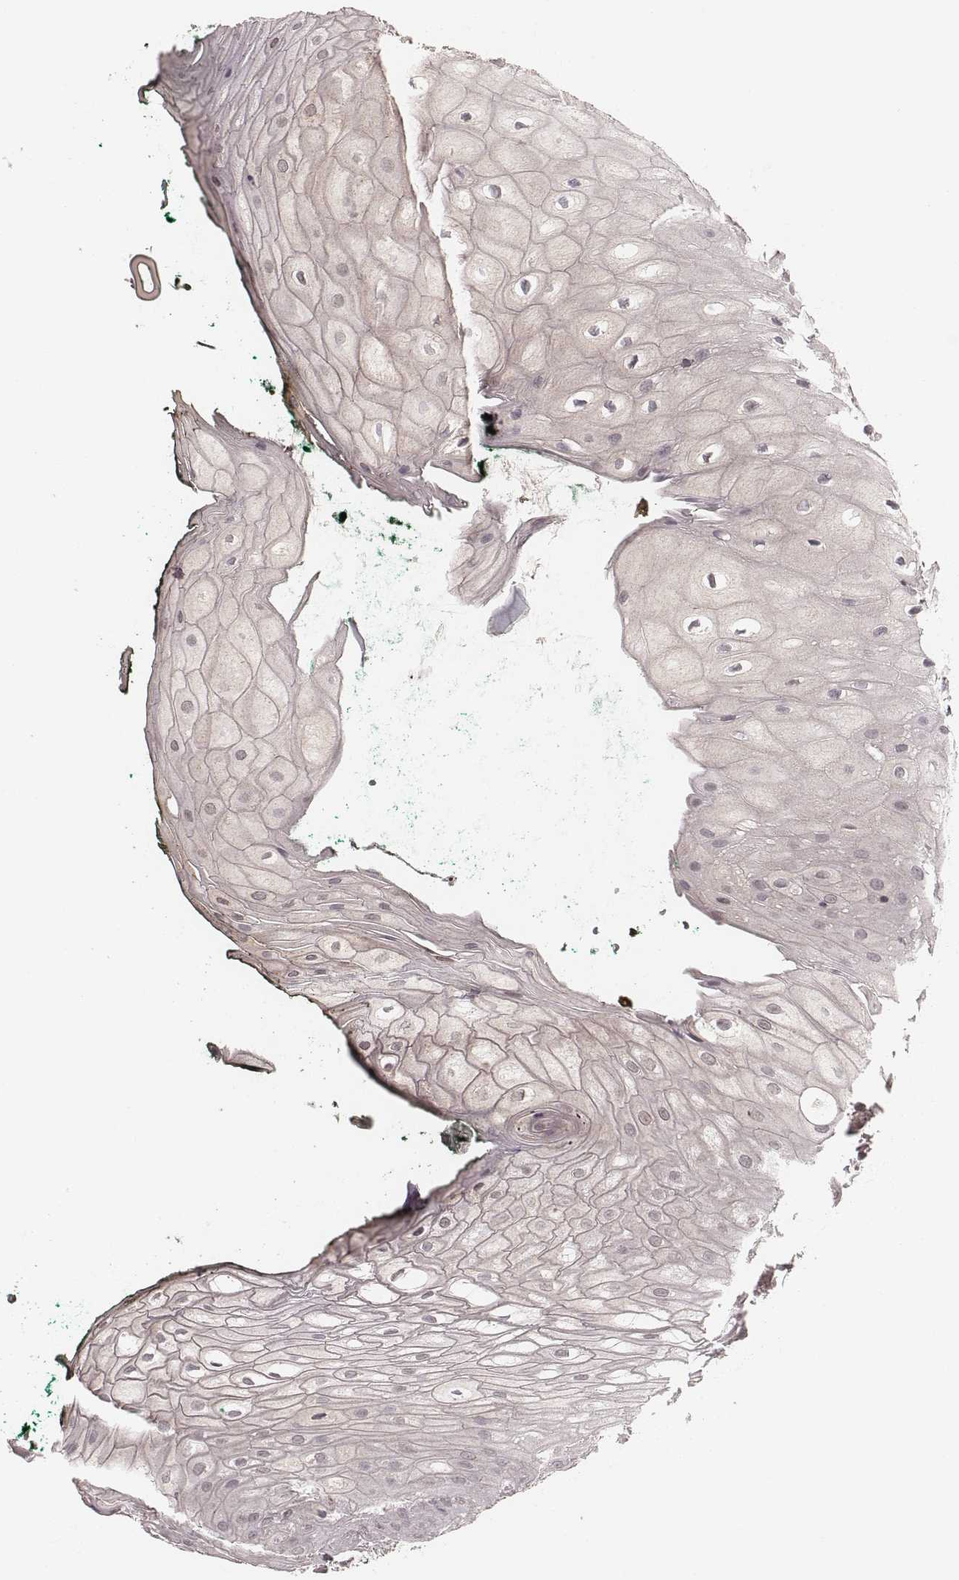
{"staining": {"intensity": "negative", "quantity": "none", "location": "none"}, "tissue": "oral mucosa", "cell_type": "Squamous epithelial cells", "image_type": "normal", "snomed": [{"axis": "morphology", "description": "Normal tissue, NOS"}, {"axis": "topography", "description": "Oral tissue"}, {"axis": "topography", "description": "Head-Neck"}], "caption": "Immunohistochemistry (IHC) micrograph of benign oral mucosa: oral mucosa stained with DAB (3,3'-diaminobenzidine) shows no significant protein staining in squamous epithelial cells. The staining is performed using DAB brown chromogen with nuclei counter-stained in using hematoxylin.", "gene": "LY6K", "patient": {"sex": "female", "age": 68}}